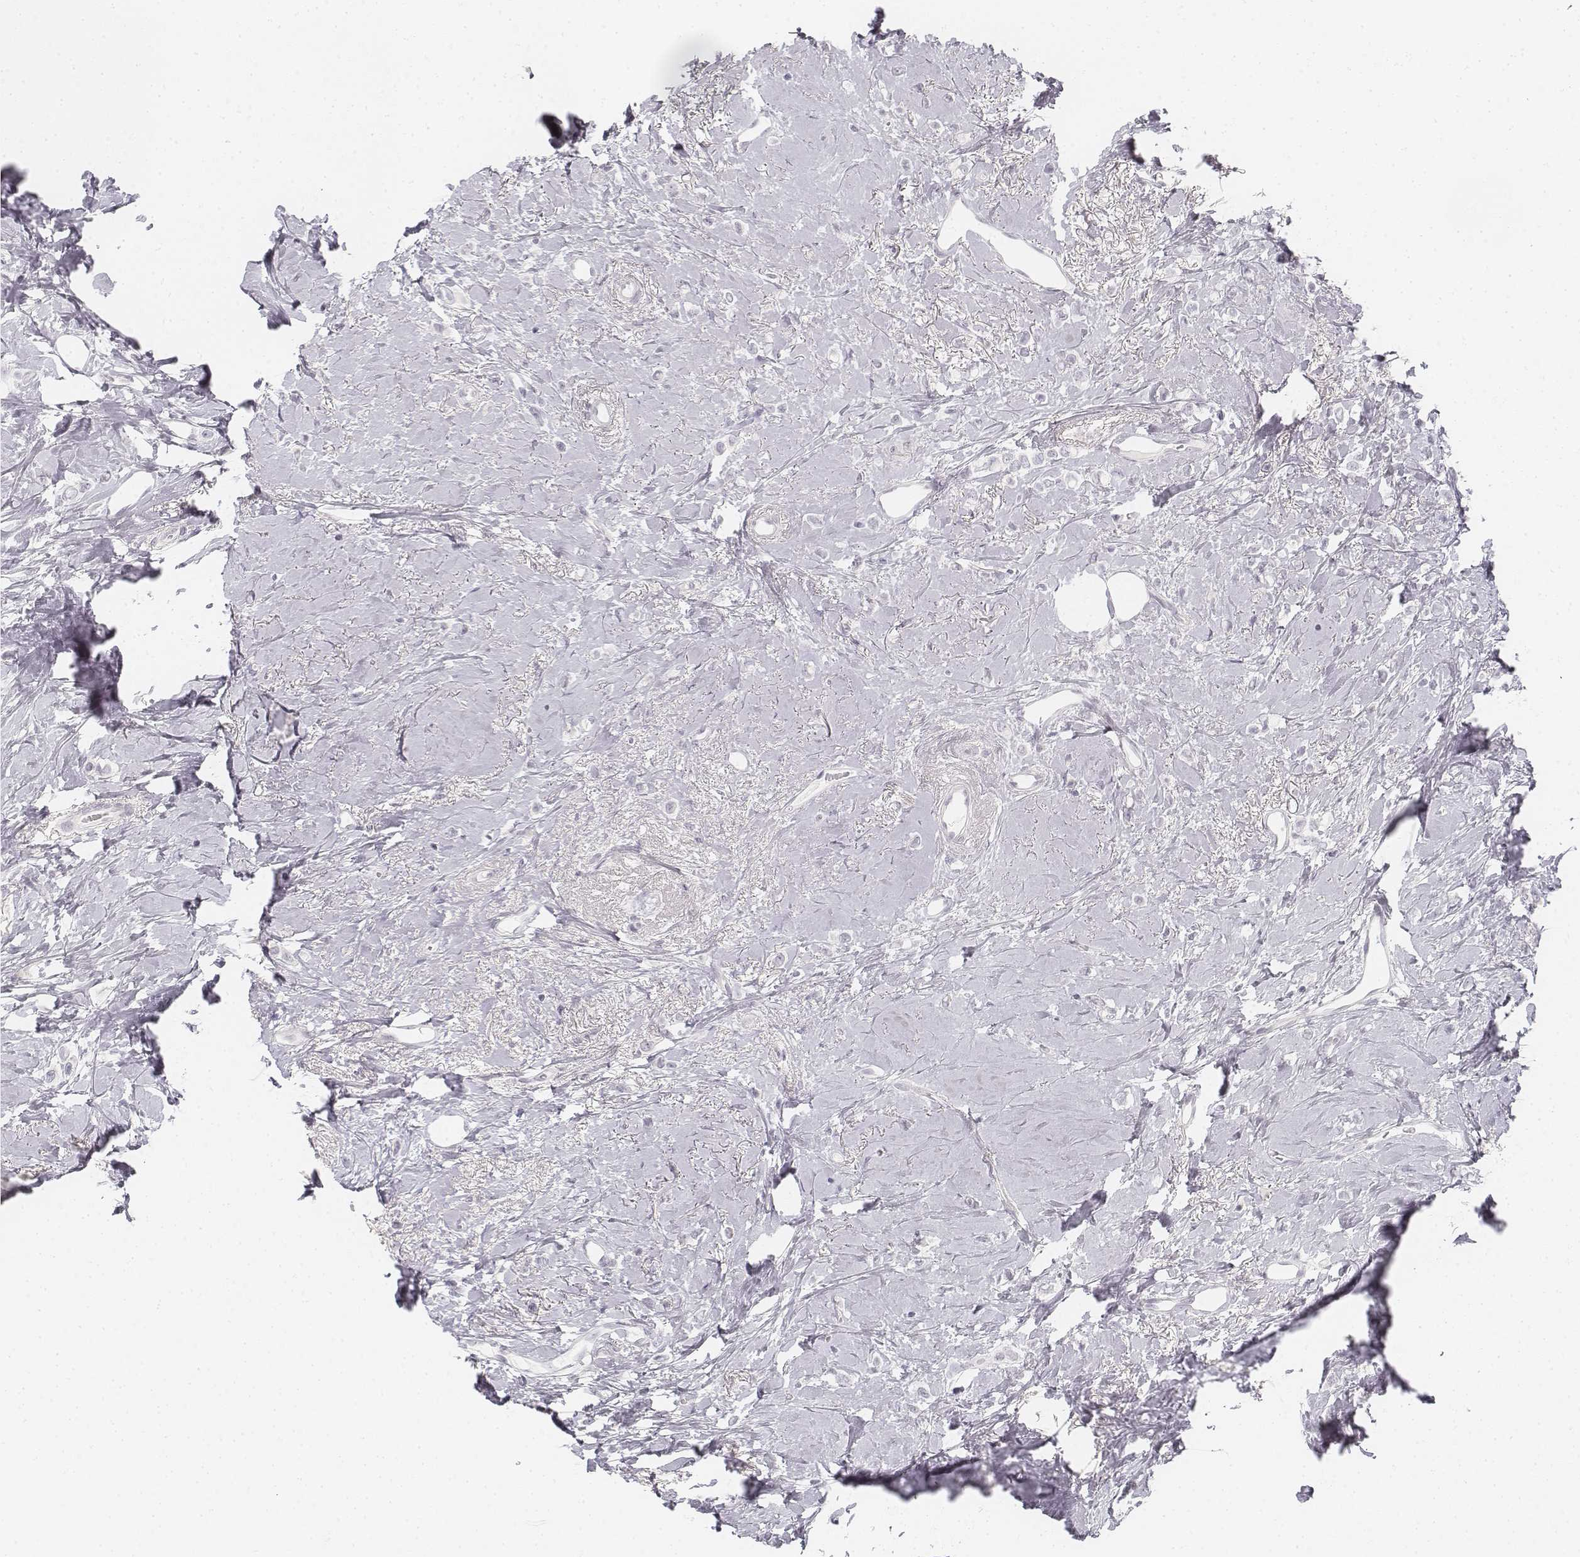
{"staining": {"intensity": "negative", "quantity": "none", "location": "none"}, "tissue": "breast cancer", "cell_type": "Tumor cells", "image_type": "cancer", "snomed": [{"axis": "morphology", "description": "Lobular carcinoma"}, {"axis": "topography", "description": "Breast"}], "caption": "Photomicrograph shows no protein positivity in tumor cells of breast cancer (lobular carcinoma) tissue.", "gene": "KRT25", "patient": {"sex": "female", "age": 66}}